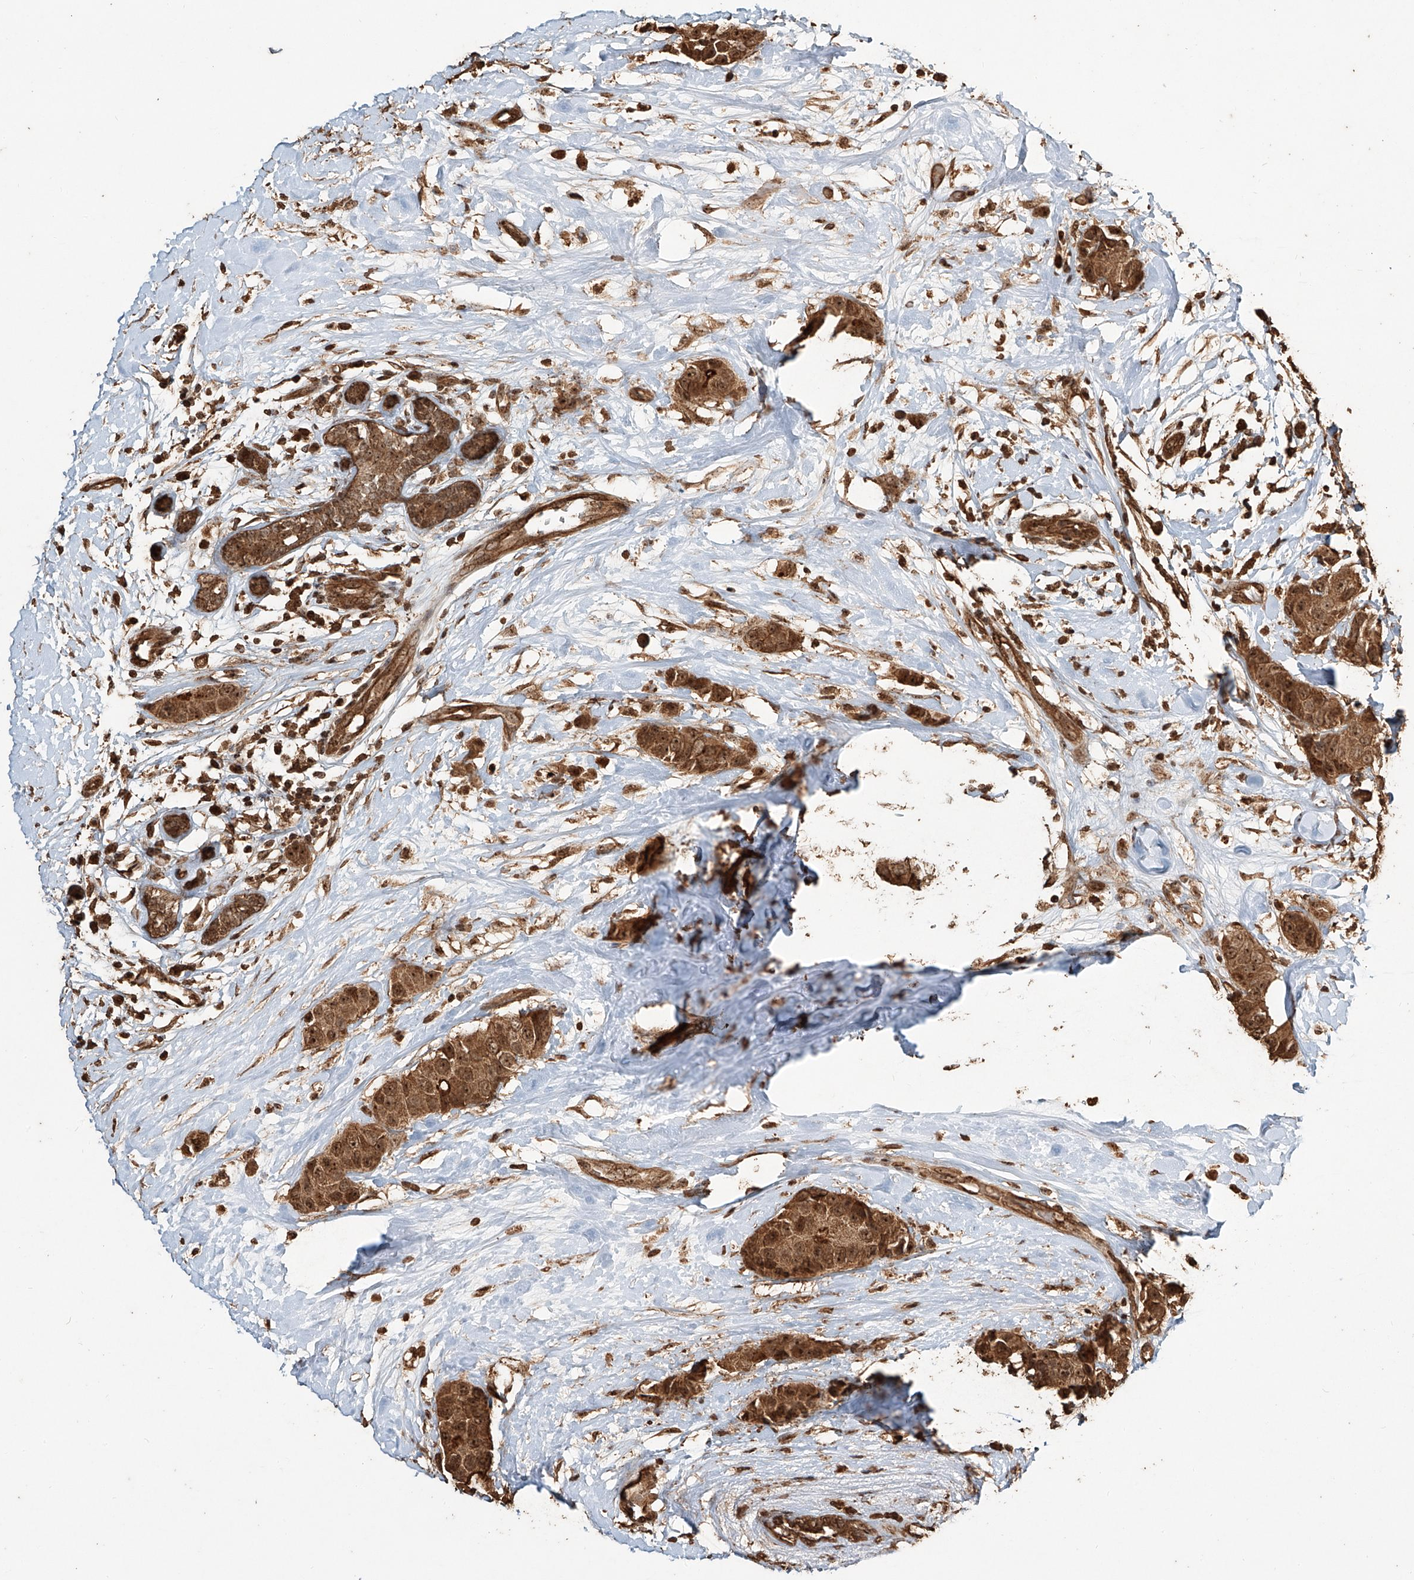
{"staining": {"intensity": "moderate", "quantity": ">75%", "location": "cytoplasmic/membranous,nuclear"}, "tissue": "breast cancer", "cell_type": "Tumor cells", "image_type": "cancer", "snomed": [{"axis": "morphology", "description": "Normal tissue, NOS"}, {"axis": "morphology", "description": "Duct carcinoma"}, {"axis": "topography", "description": "Breast"}], "caption": "Immunohistochemistry (DAB) staining of human breast cancer (invasive ductal carcinoma) exhibits moderate cytoplasmic/membranous and nuclear protein expression in approximately >75% of tumor cells.", "gene": "ZNF660", "patient": {"sex": "female", "age": 39}}